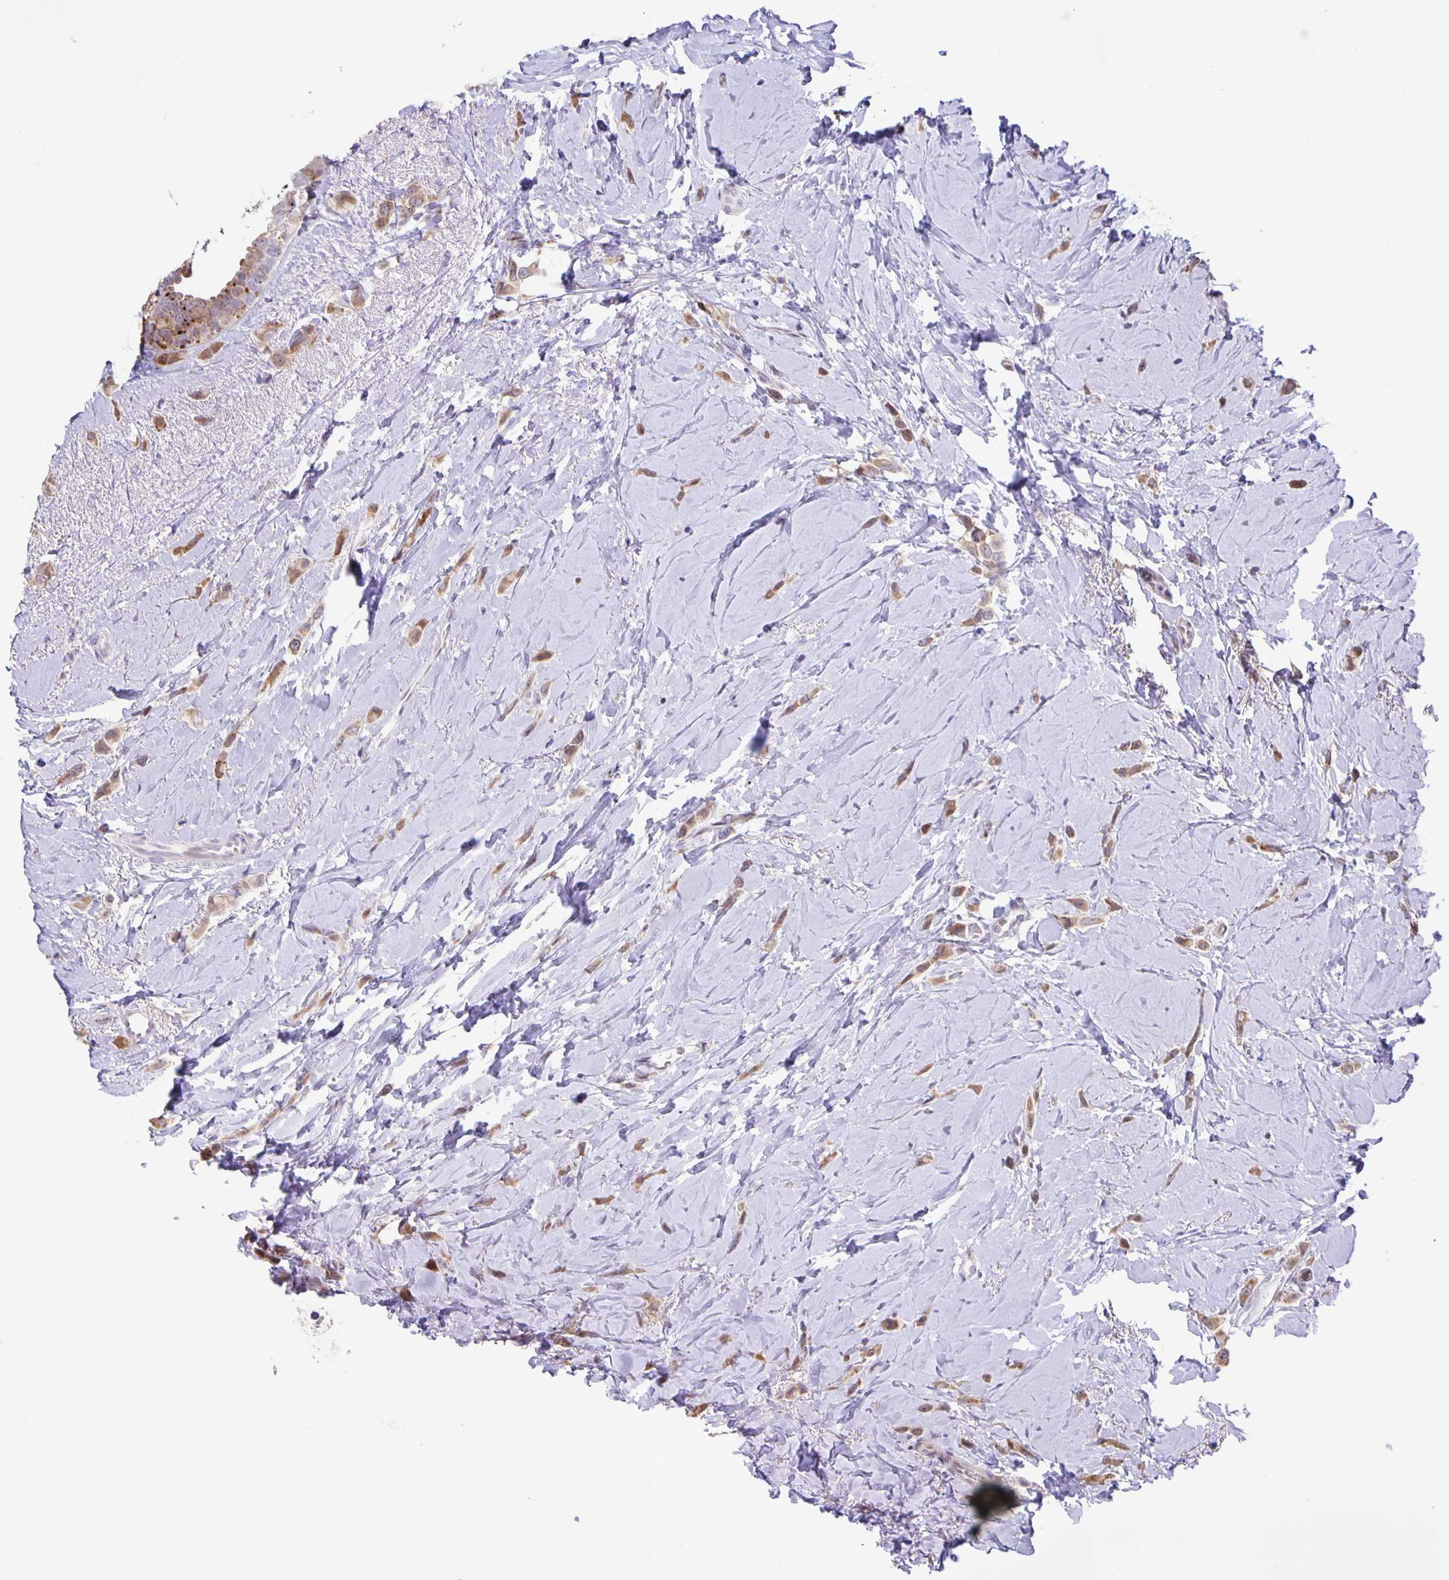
{"staining": {"intensity": "moderate", "quantity": ">75%", "location": "cytoplasmic/membranous"}, "tissue": "breast cancer", "cell_type": "Tumor cells", "image_type": "cancer", "snomed": [{"axis": "morphology", "description": "Lobular carcinoma"}, {"axis": "topography", "description": "Breast"}], "caption": "This is a photomicrograph of IHC staining of breast cancer, which shows moderate expression in the cytoplasmic/membranous of tumor cells.", "gene": "MAPK12", "patient": {"sex": "female", "age": 66}}